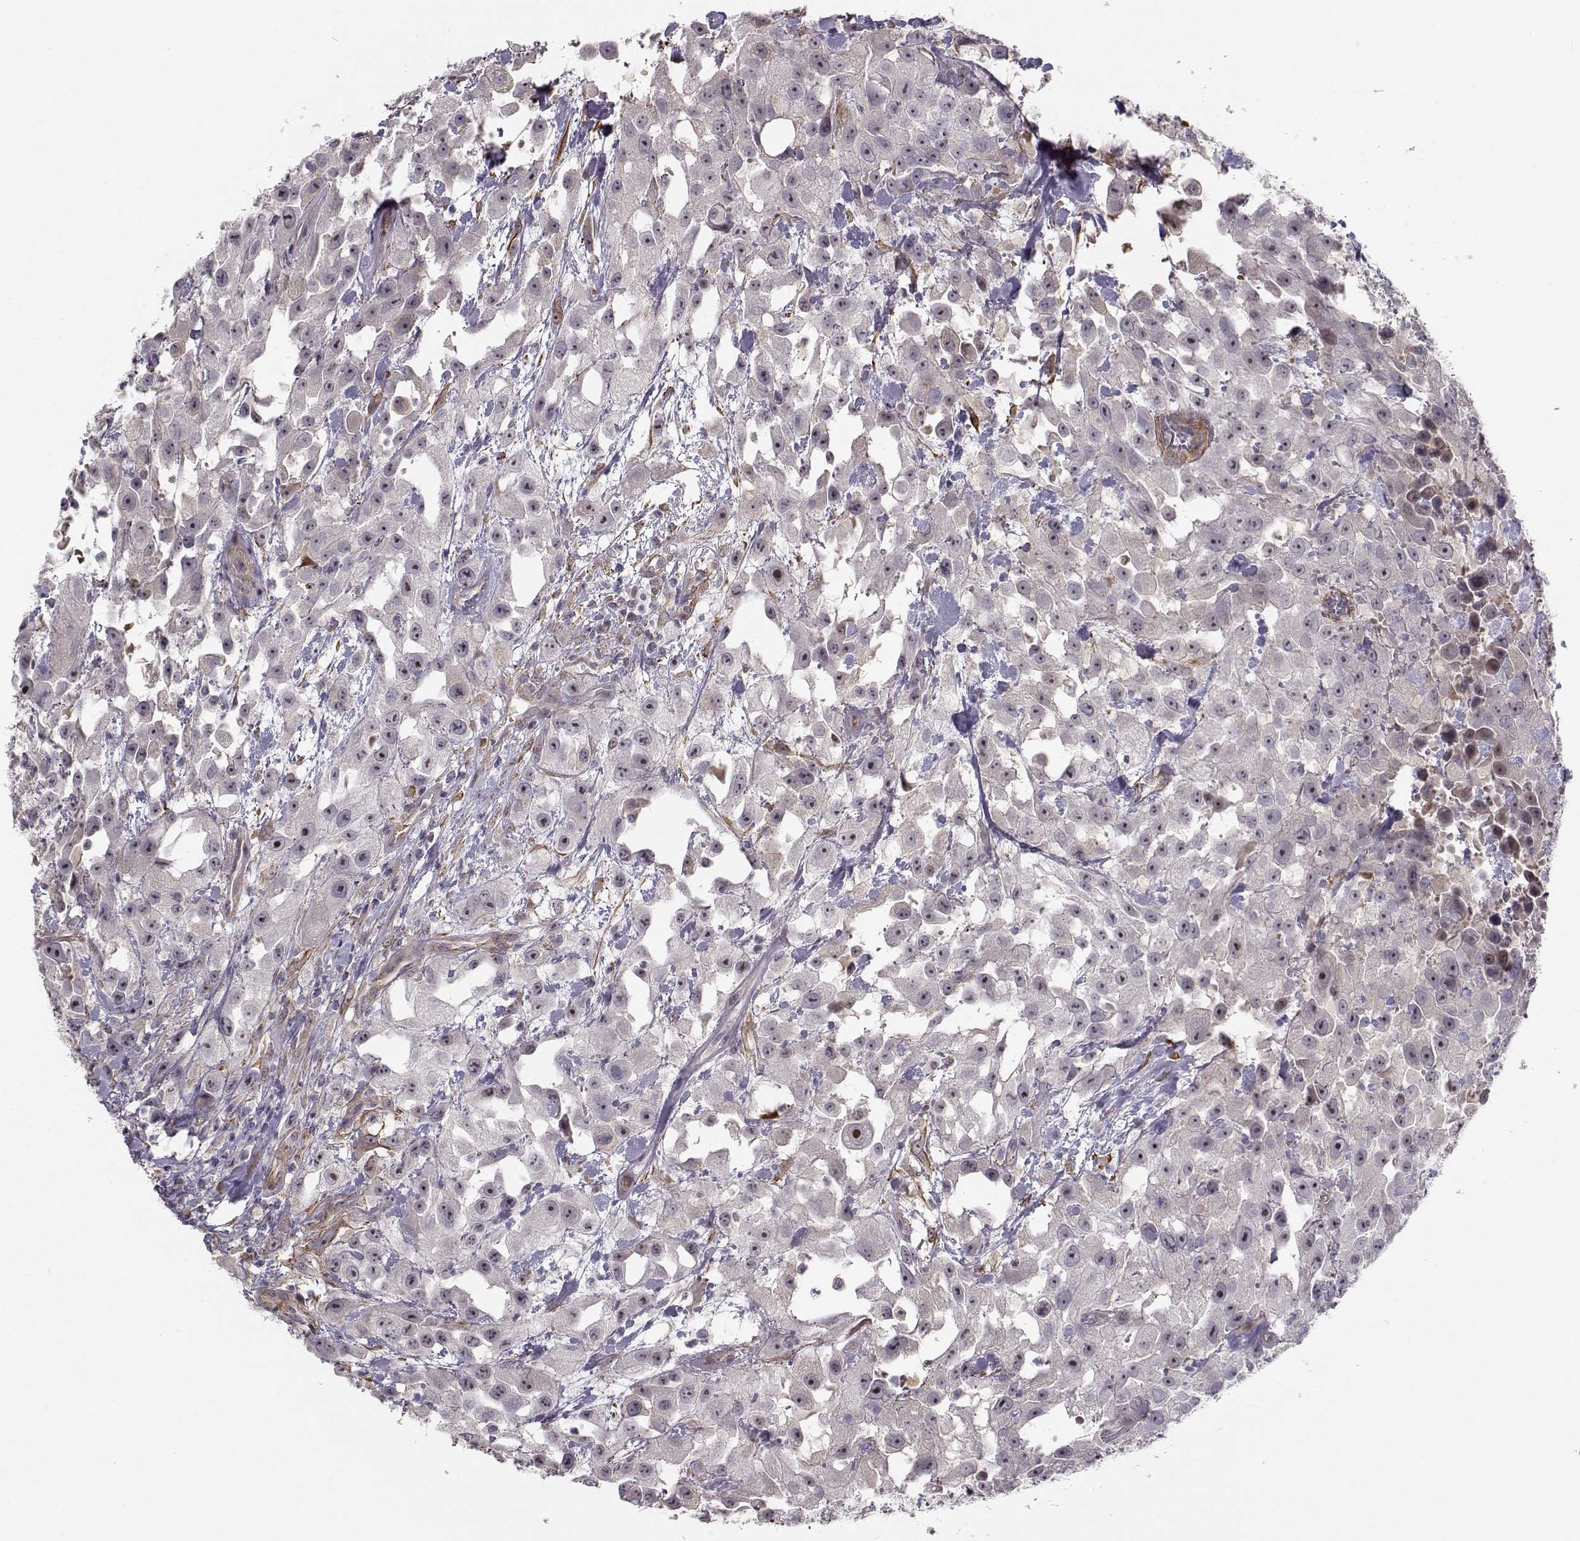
{"staining": {"intensity": "negative", "quantity": "none", "location": "none"}, "tissue": "urothelial cancer", "cell_type": "Tumor cells", "image_type": "cancer", "snomed": [{"axis": "morphology", "description": "Urothelial carcinoma, High grade"}, {"axis": "topography", "description": "Urinary bladder"}], "caption": "Urothelial cancer was stained to show a protein in brown. There is no significant expression in tumor cells. (DAB IHC, high magnification).", "gene": "RGS9BP", "patient": {"sex": "male", "age": 79}}